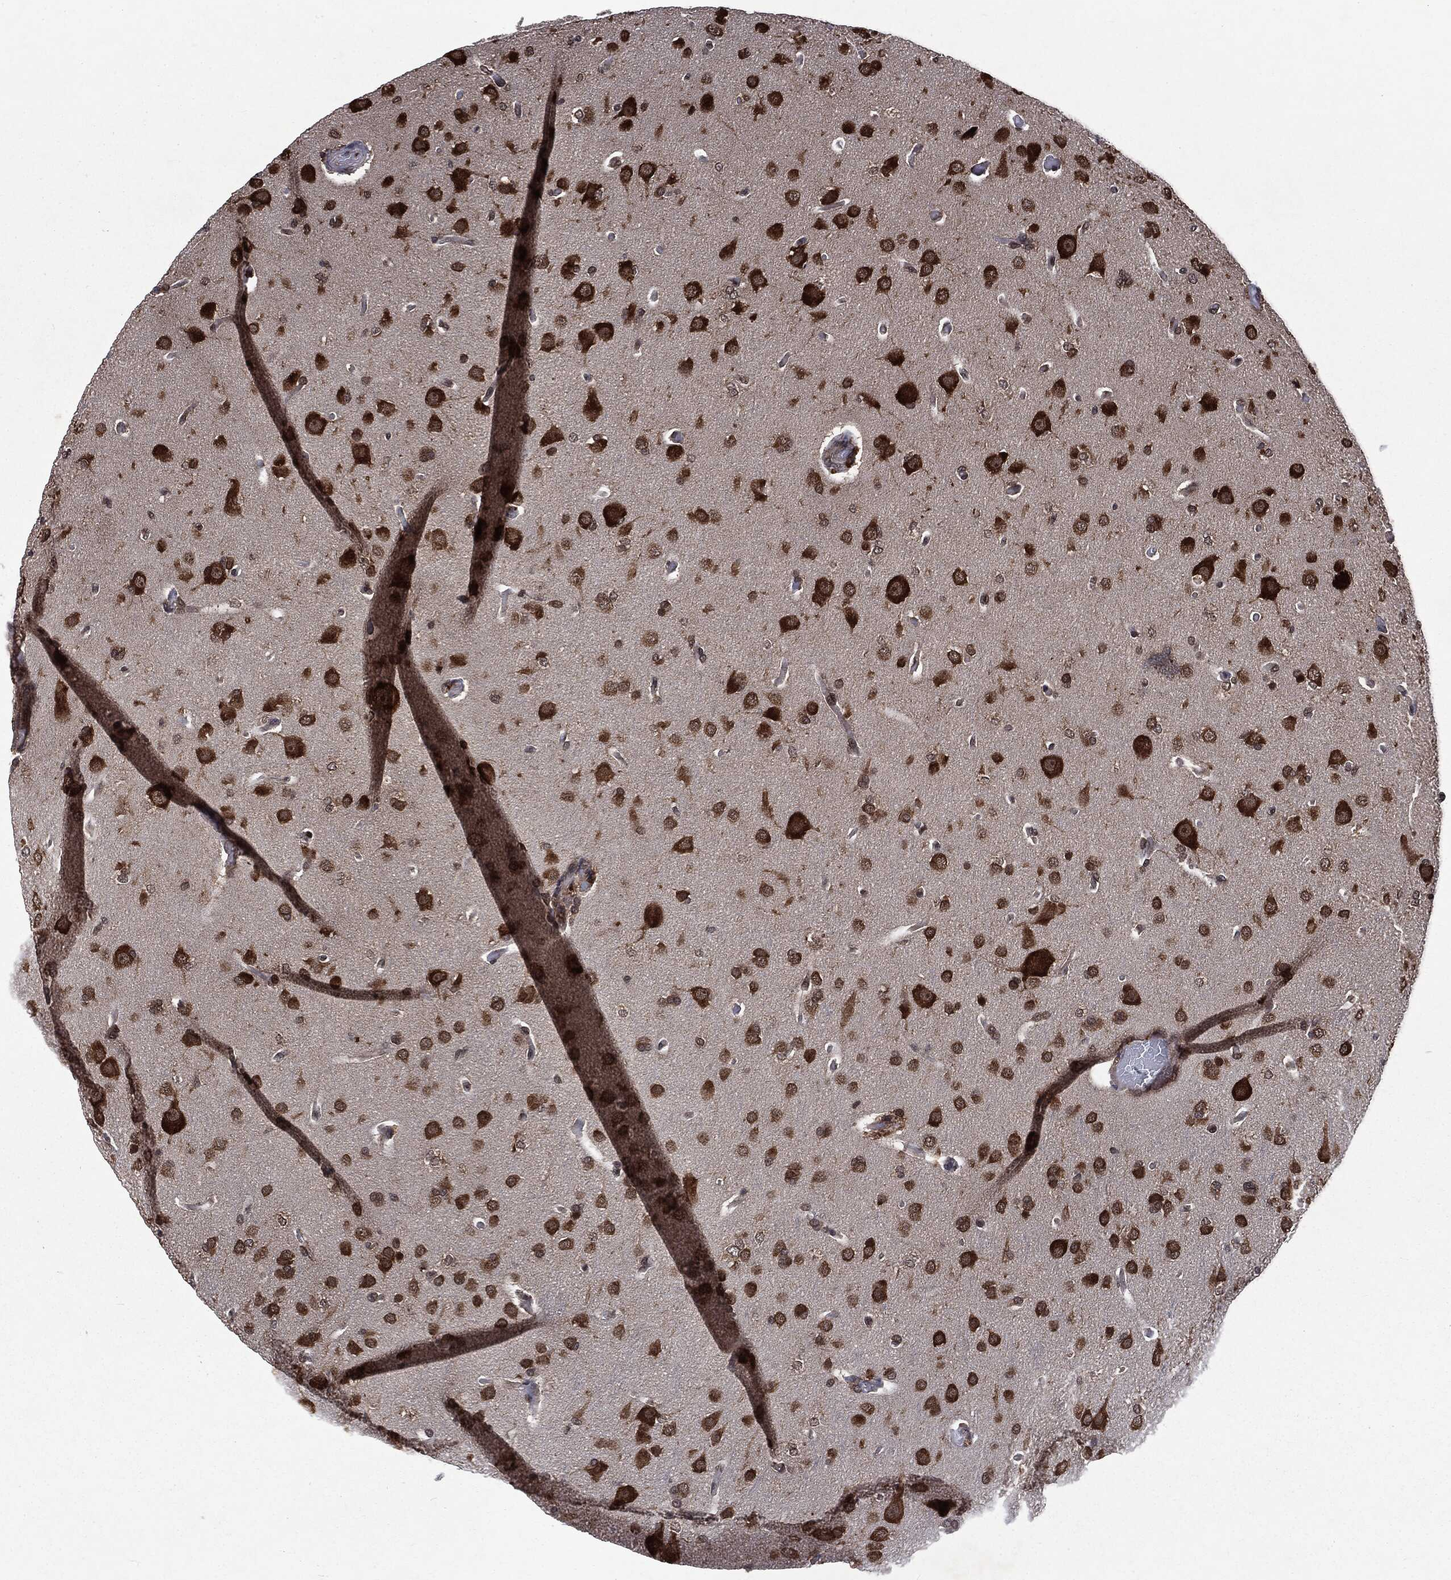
{"staining": {"intensity": "strong", "quantity": ">75%", "location": "cytoplasmic/membranous"}, "tissue": "glioma", "cell_type": "Tumor cells", "image_type": "cancer", "snomed": [{"axis": "morphology", "description": "Glioma, malignant, Low grade"}, {"axis": "topography", "description": "Brain"}], "caption": "Strong cytoplasmic/membranous expression is present in approximately >75% of tumor cells in malignant glioma (low-grade).", "gene": "STAU2", "patient": {"sex": "male", "age": 41}}